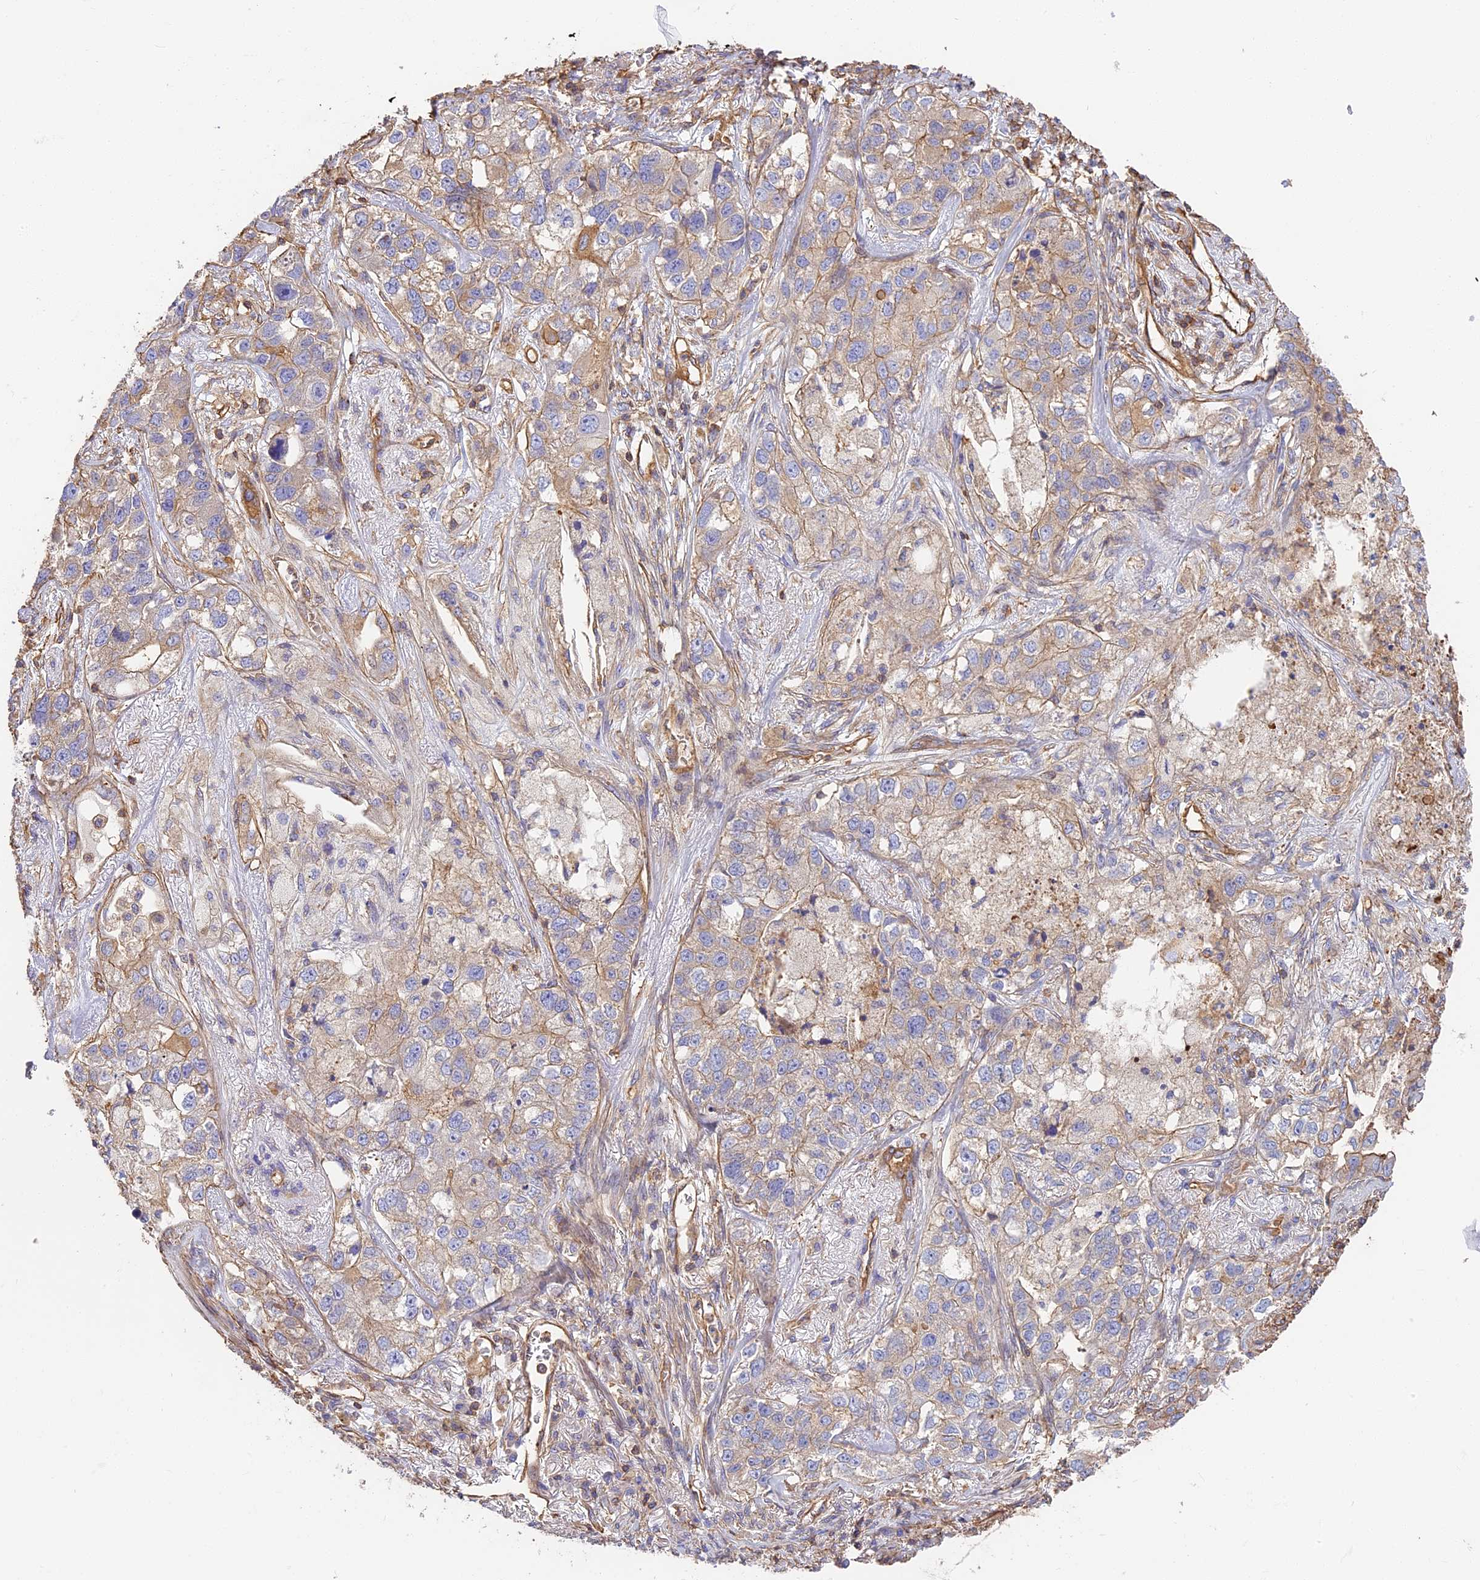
{"staining": {"intensity": "weak", "quantity": "<25%", "location": "cytoplasmic/membranous"}, "tissue": "lung cancer", "cell_type": "Tumor cells", "image_type": "cancer", "snomed": [{"axis": "morphology", "description": "Adenocarcinoma, NOS"}, {"axis": "topography", "description": "Lung"}], "caption": "The image exhibits no significant staining in tumor cells of adenocarcinoma (lung).", "gene": "VPS18", "patient": {"sex": "male", "age": 49}}